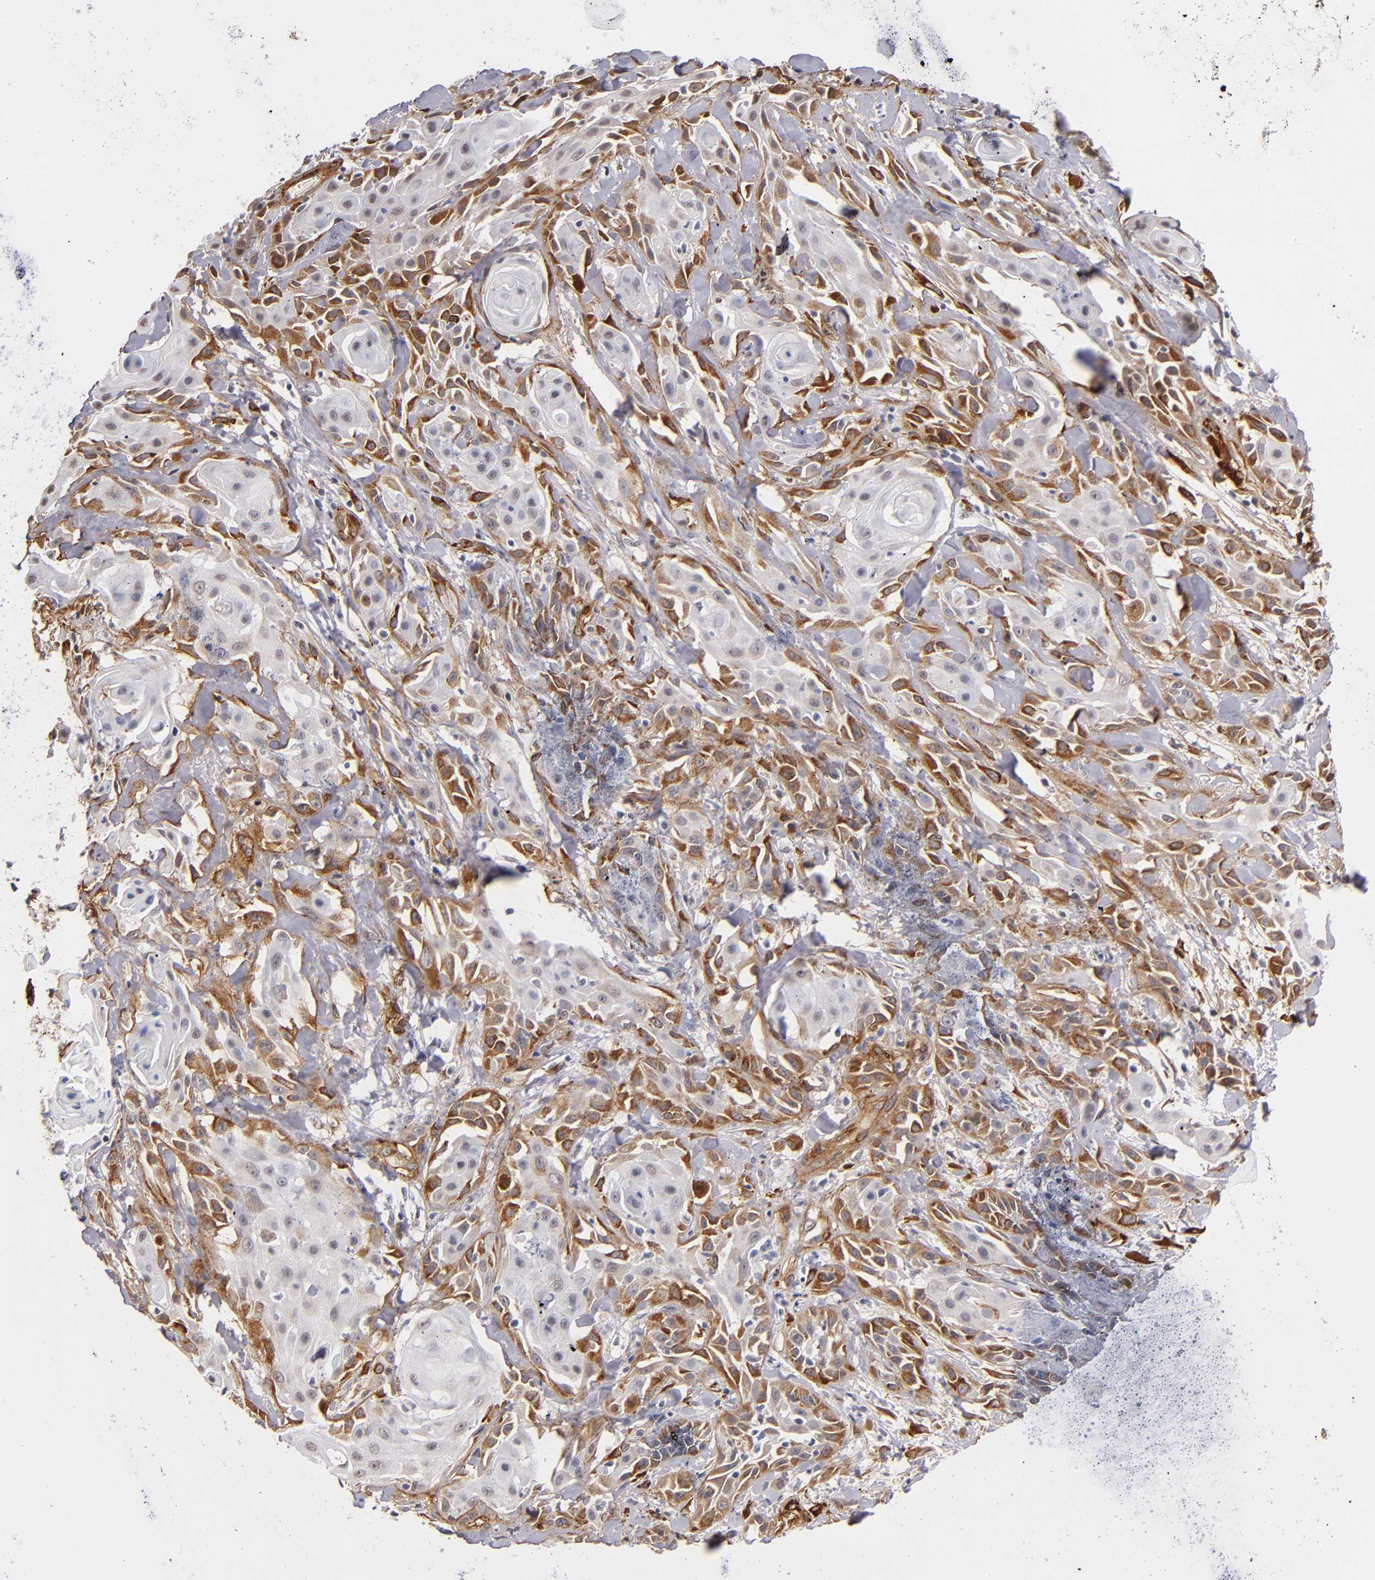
{"staining": {"intensity": "moderate", "quantity": "25%-75%", "location": "cytoplasmic/membranous"}, "tissue": "skin cancer", "cell_type": "Tumor cells", "image_type": "cancer", "snomed": [{"axis": "morphology", "description": "Squamous cell carcinoma, NOS"}, {"axis": "topography", "description": "Skin"}, {"axis": "topography", "description": "Anal"}], "caption": "A photomicrograph of human skin cancer stained for a protein reveals moderate cytoplasmic/membranous brown staining in tumor cells.", "gene": "LAMC1", "patient": {"sex": "male", "age": 64}}